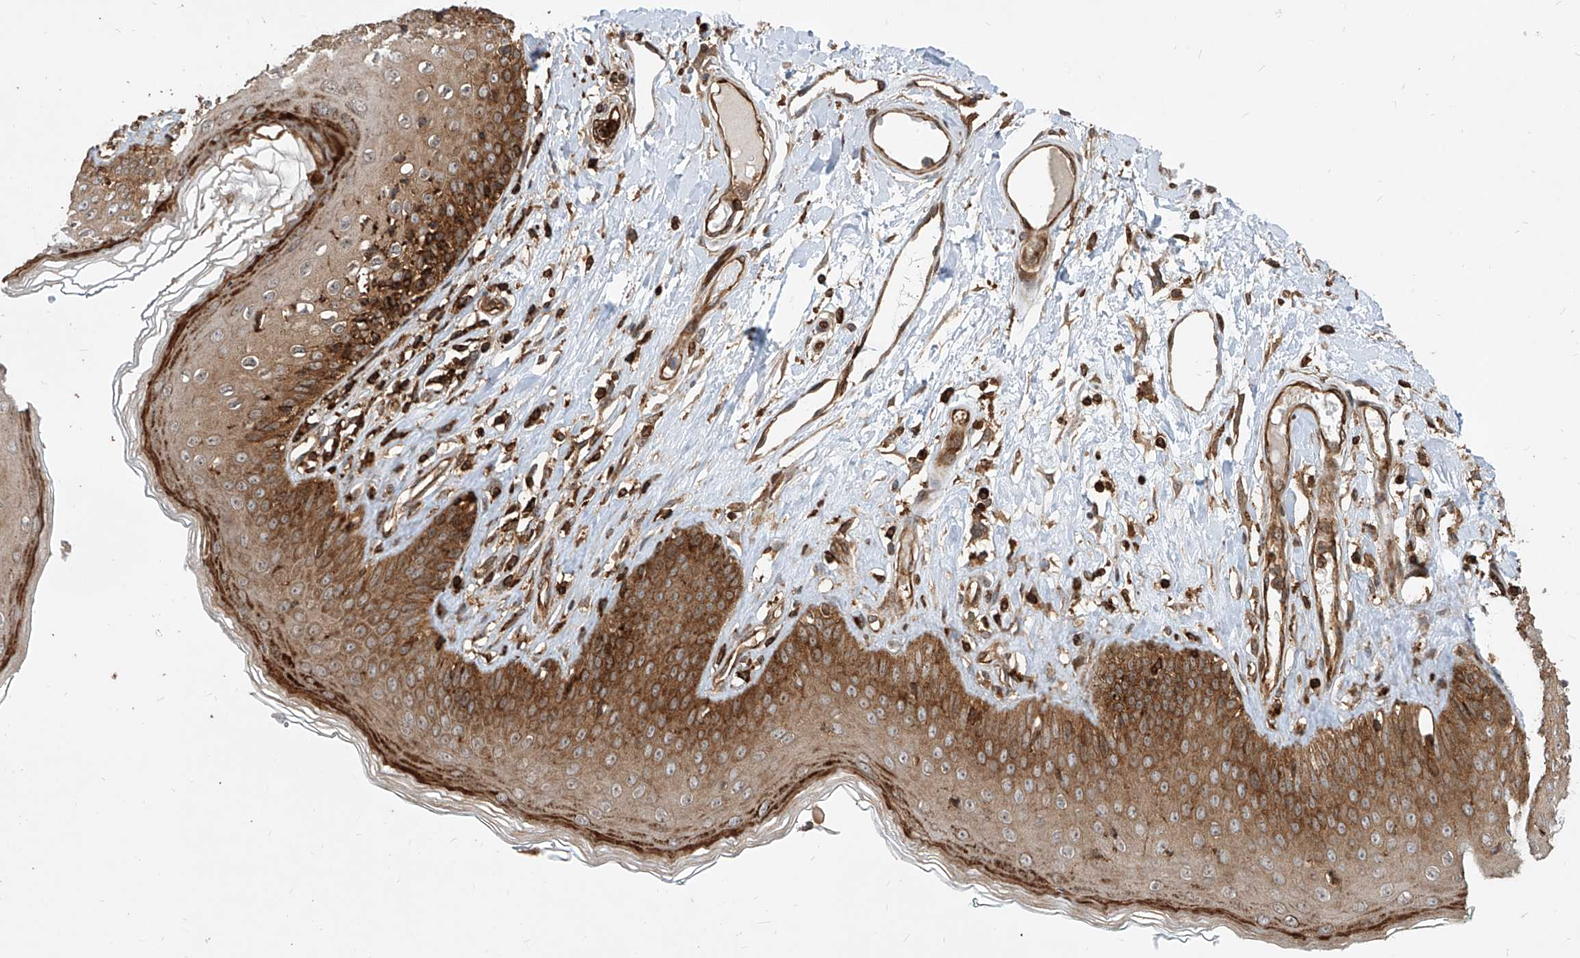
{"staining": {"intensity": "moderate", "quantity": ">75%", "location": "cytoplasmic/membranous"}, "tissue": "skin", "cell_type": "Epidermal cells", "image_type": "normal", "snomed": [{"axis": "morphology", "description": "Normal tissue, NOS"}, {"axis": "morphology", "description": "Squamous cell carcinoma, NOS"}, {"axis": "topography", "description": "Vulva"}], "caption": "Immunohistochemistry of unremarkable human skin shows medium levels of moderate cytoplasmic/membranous positivity in approximately >75% of epidermal cells.", "gene": "MAGED2", "patient": {"sex": "female", "age": 85}}